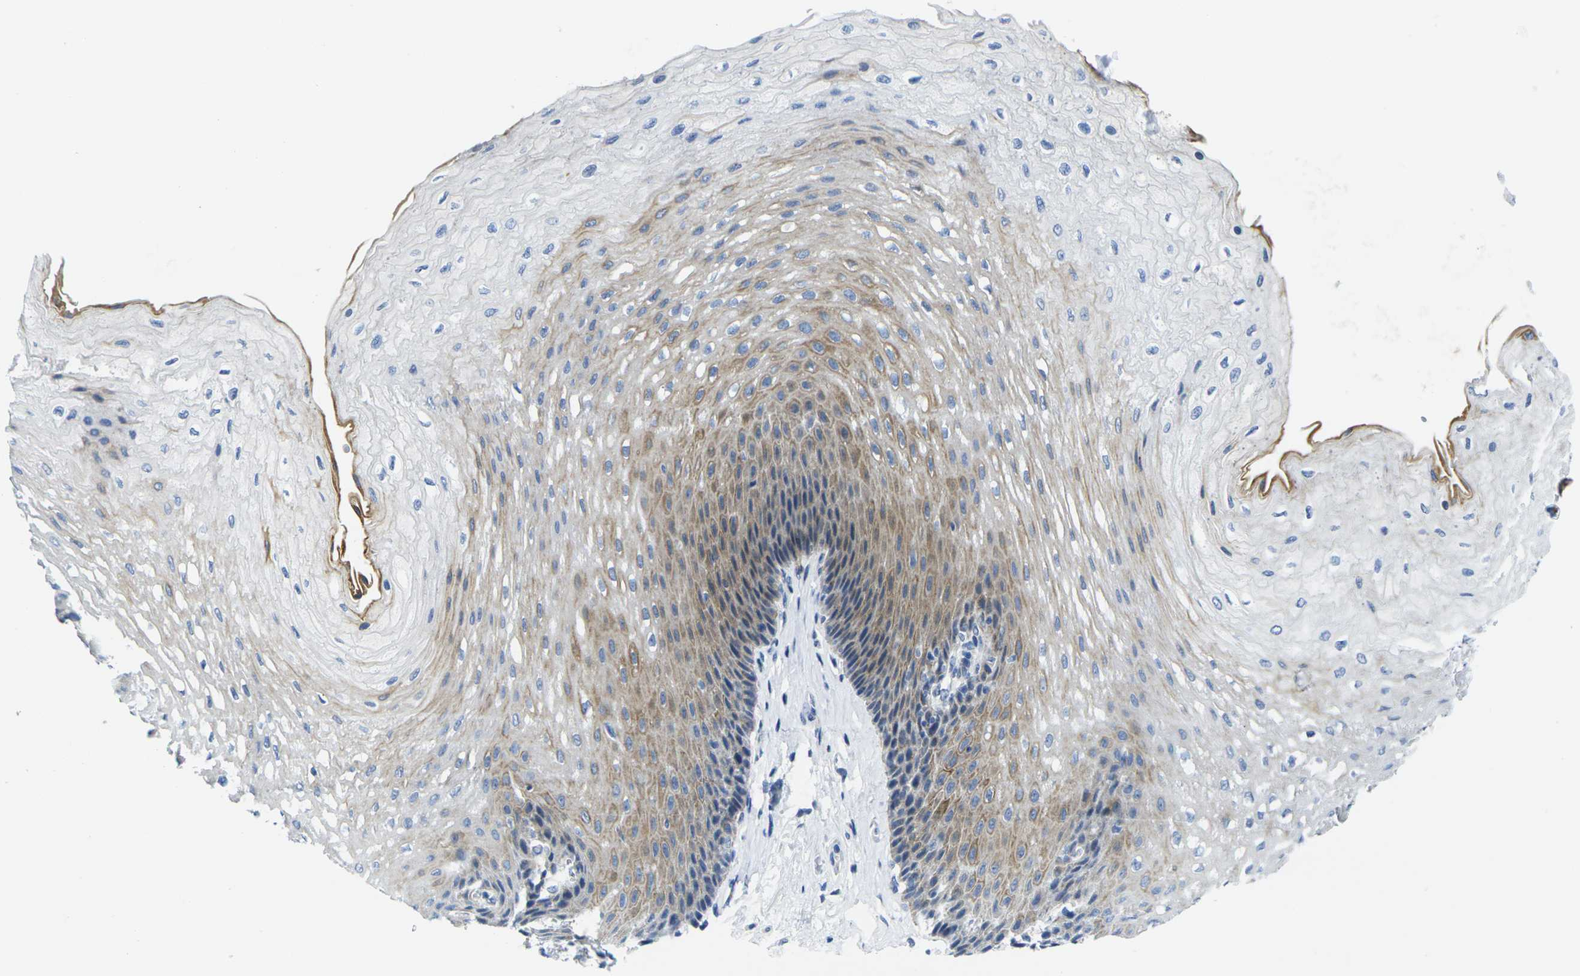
{"staining": {"intensity": "moderate", "quantity": "25%-75%", "location": "cytoplasmic/membranous"}, "tissue": "esophagus", "cell_type": "Squamous epithelial cells", "image_type": "normal", "snomed": [{"axis": "morphology", "description": "Normal tissue, NOS"}, {"axis": "topography", "description": "Esophagus"}], "caption": "Moderate cytoplasmic/membranous staining is appreciated in about 25%-75% of squamous epithelial cells in normal esophagus.", "gene": "CRK", "patient": {"sex": "female", "age": 72}}